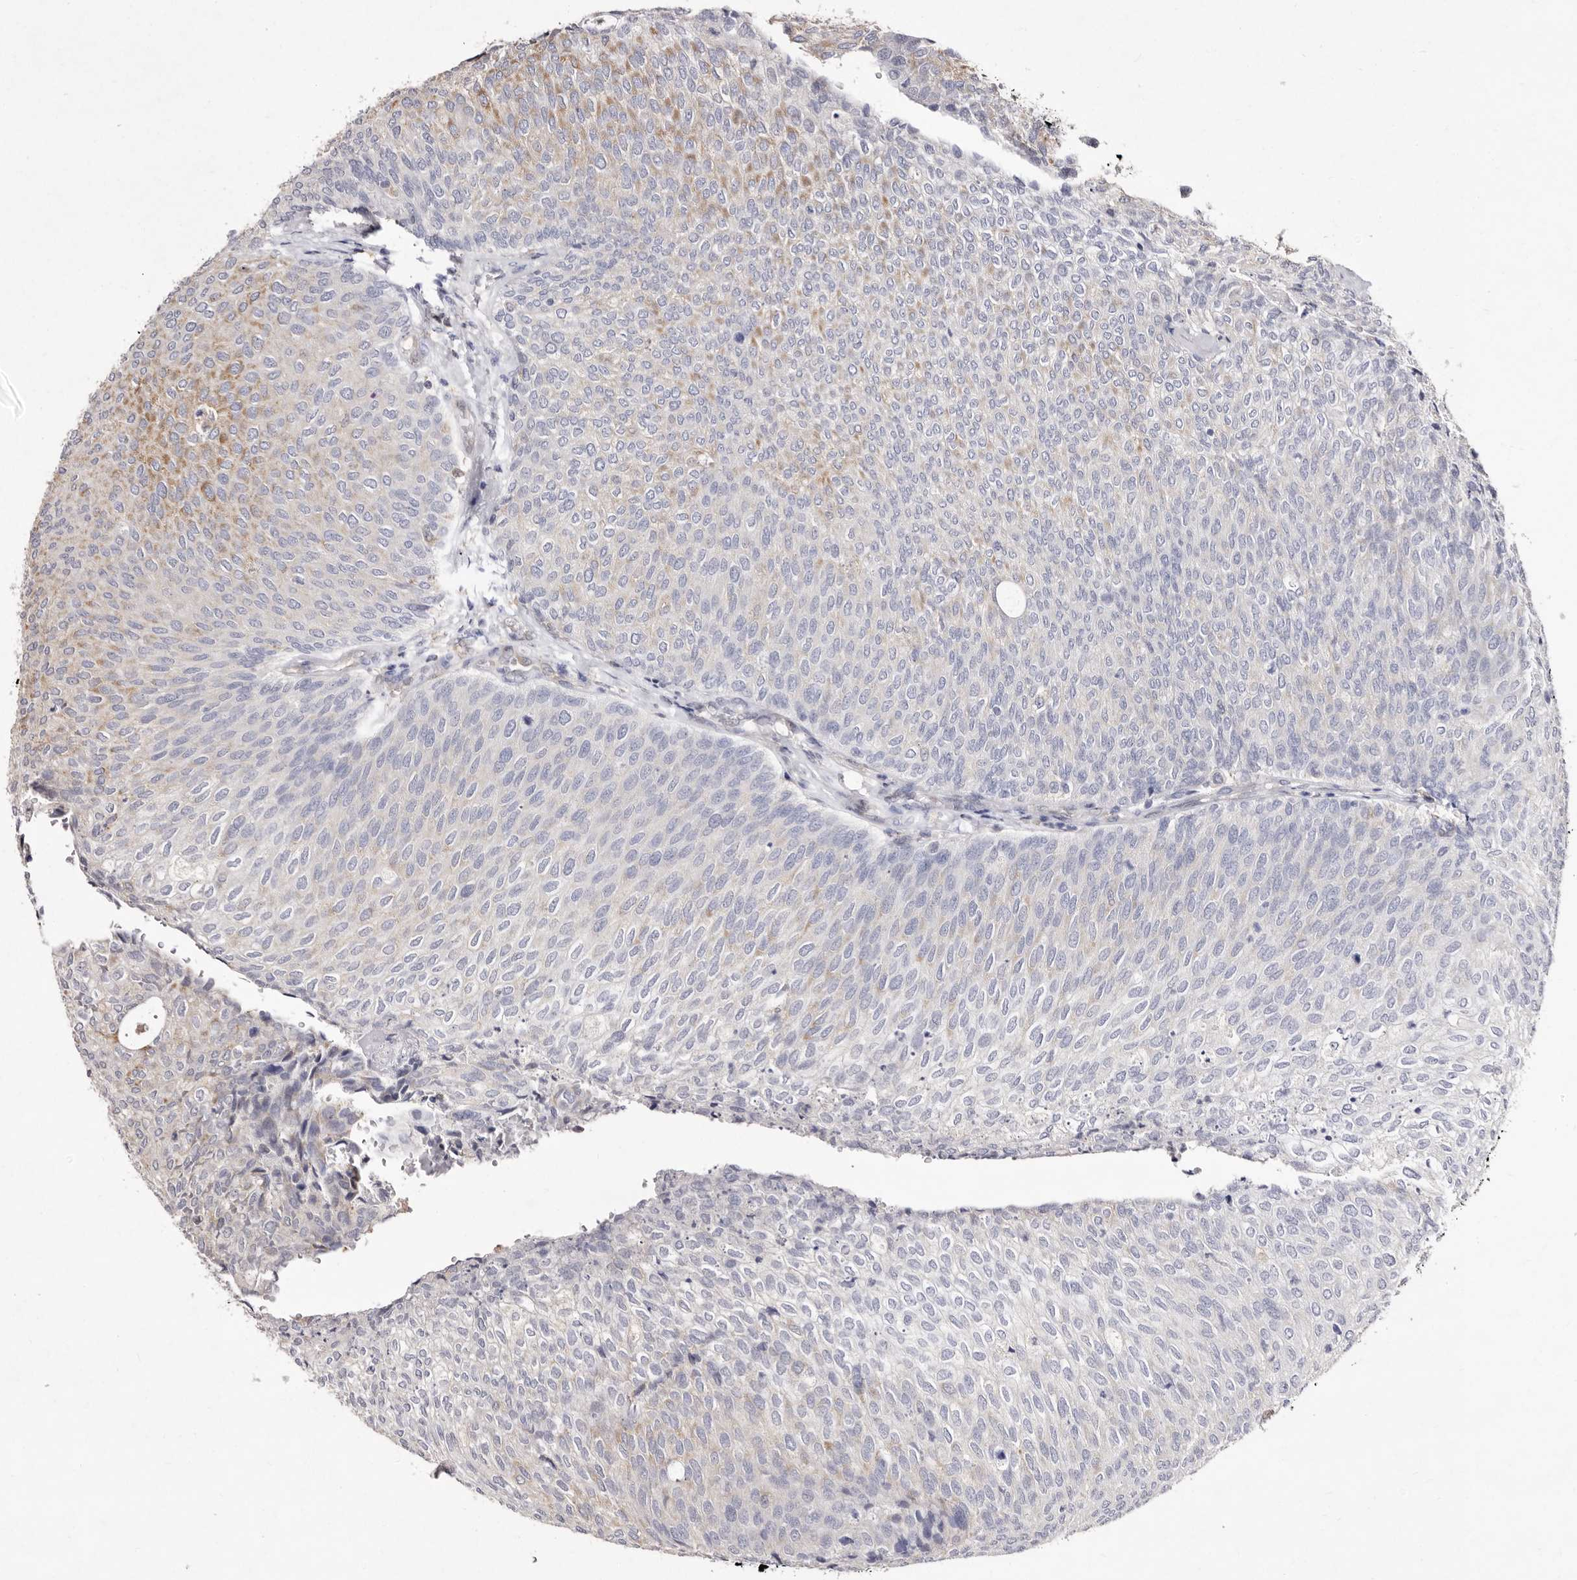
{"staining": {"intensity": "moderate", "quantity": "<25%", "location": "cytoplasmic/membranous"}, "tissue": "urothelial cancer", "cell_type": "Tumor cells", "image_type": "cancer", "snomed": [{"axis": "morphology", "description": "Urothelial carcinoma, Low grade"}, {"axis": "topography", "description": "Urinary bladder"}], "caption": "A low amount of moderate cytoplasmic/membranous expression is appreciated in about <25% of tumor cells in urothelial cancer tissue.", "gene": "GIMAP4", "patient": {"sex": "female", "age": 79}}